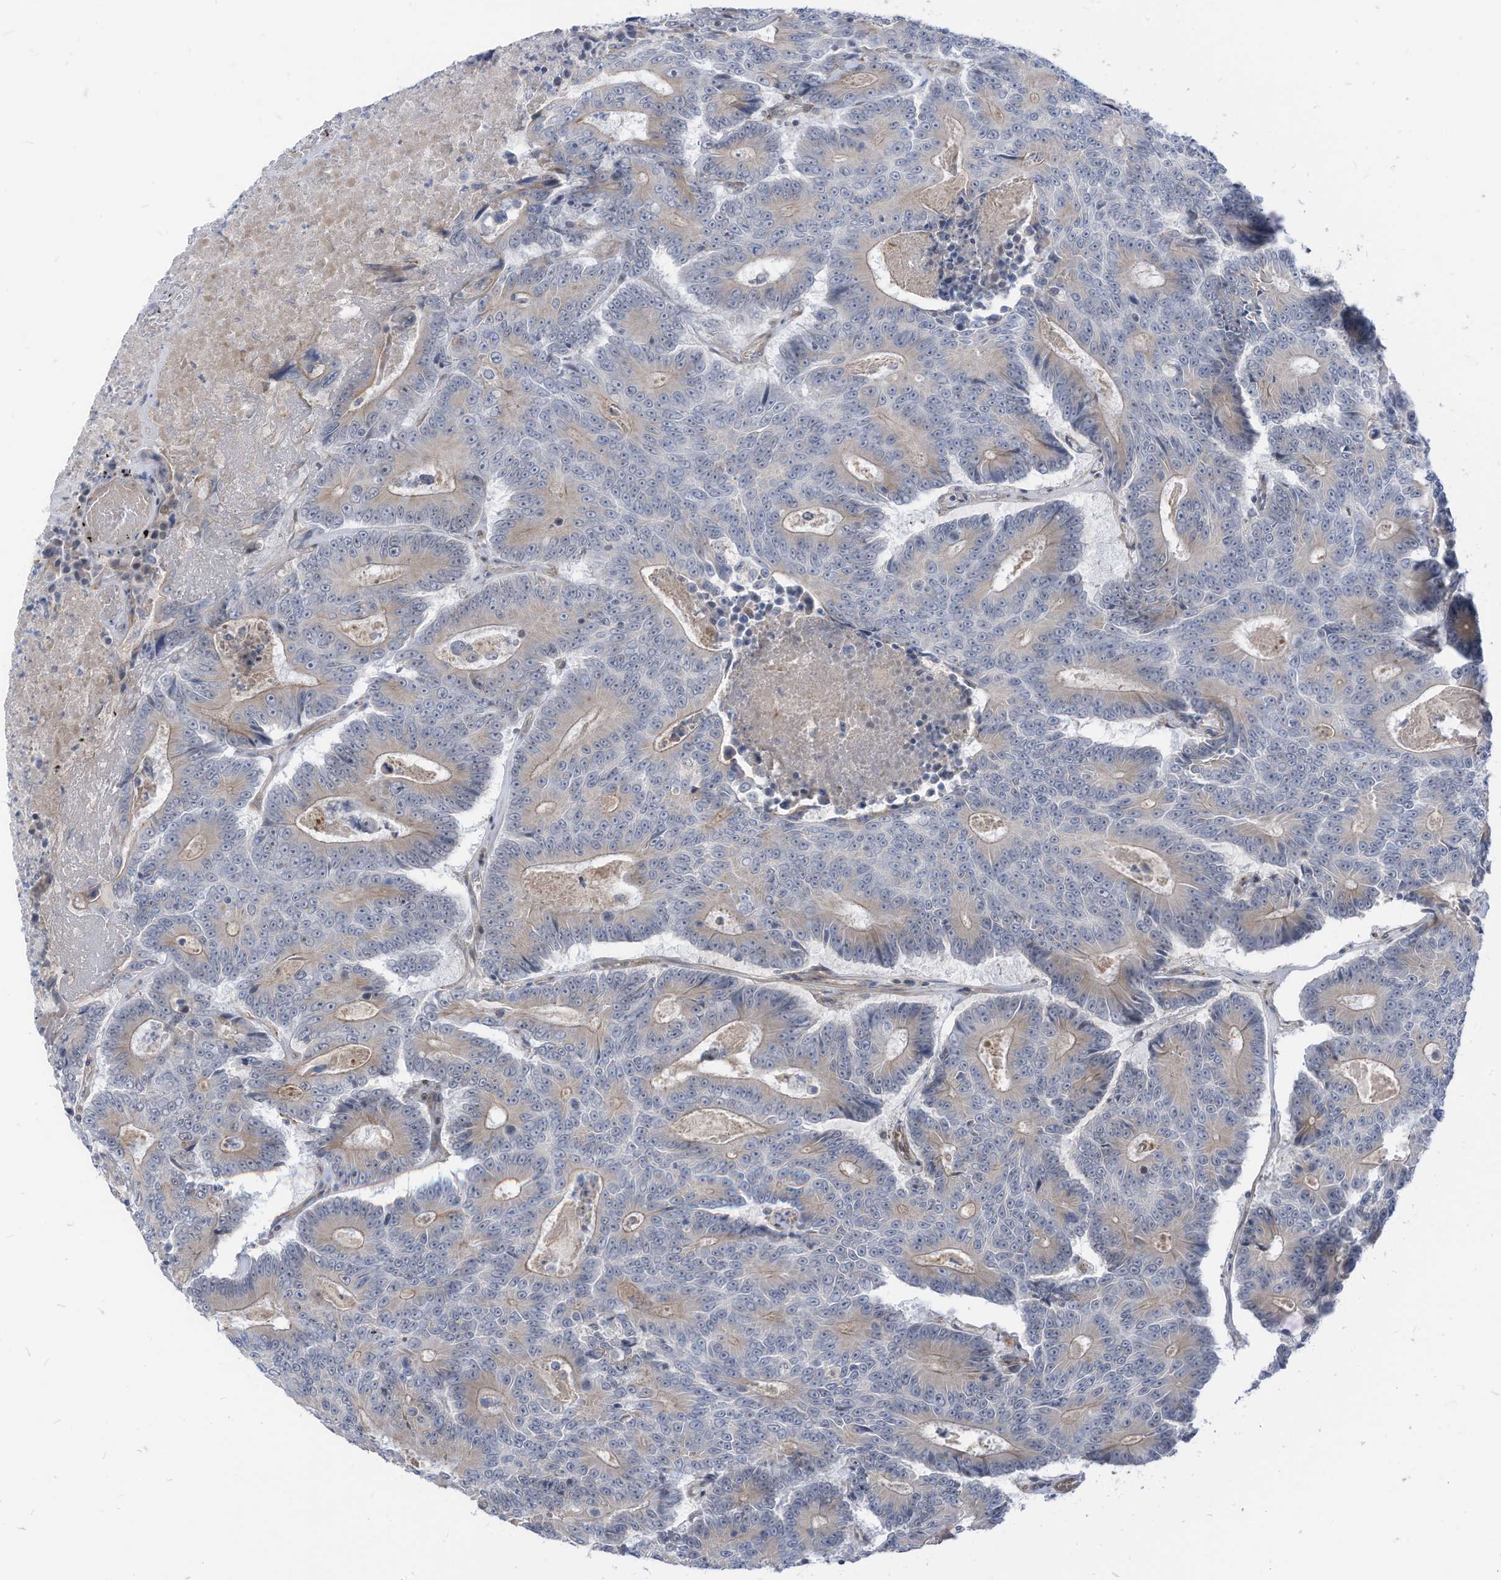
{"staining": {"intensity": "negative", "quantity": "none", "location": "none"}, "tissue": "colorectal cancer", "cell_type": "Tumor cells", "image_type": "cancer", "snomed": [{"axis": "morphology", "description": "Adenocarcinoma, NOS"}, {"axis": "topography", "description": "Colon"}], "caption": "An immunohistochemistry (IHC) photomicrograph of colorectal cancer (adenocarcinoma) is shown. There is no staining in tumor cells of colorectal cancer (adenocarcinoma).", "gene": "GPATCH3", "patient": {"sex": "male", "age": 83}}